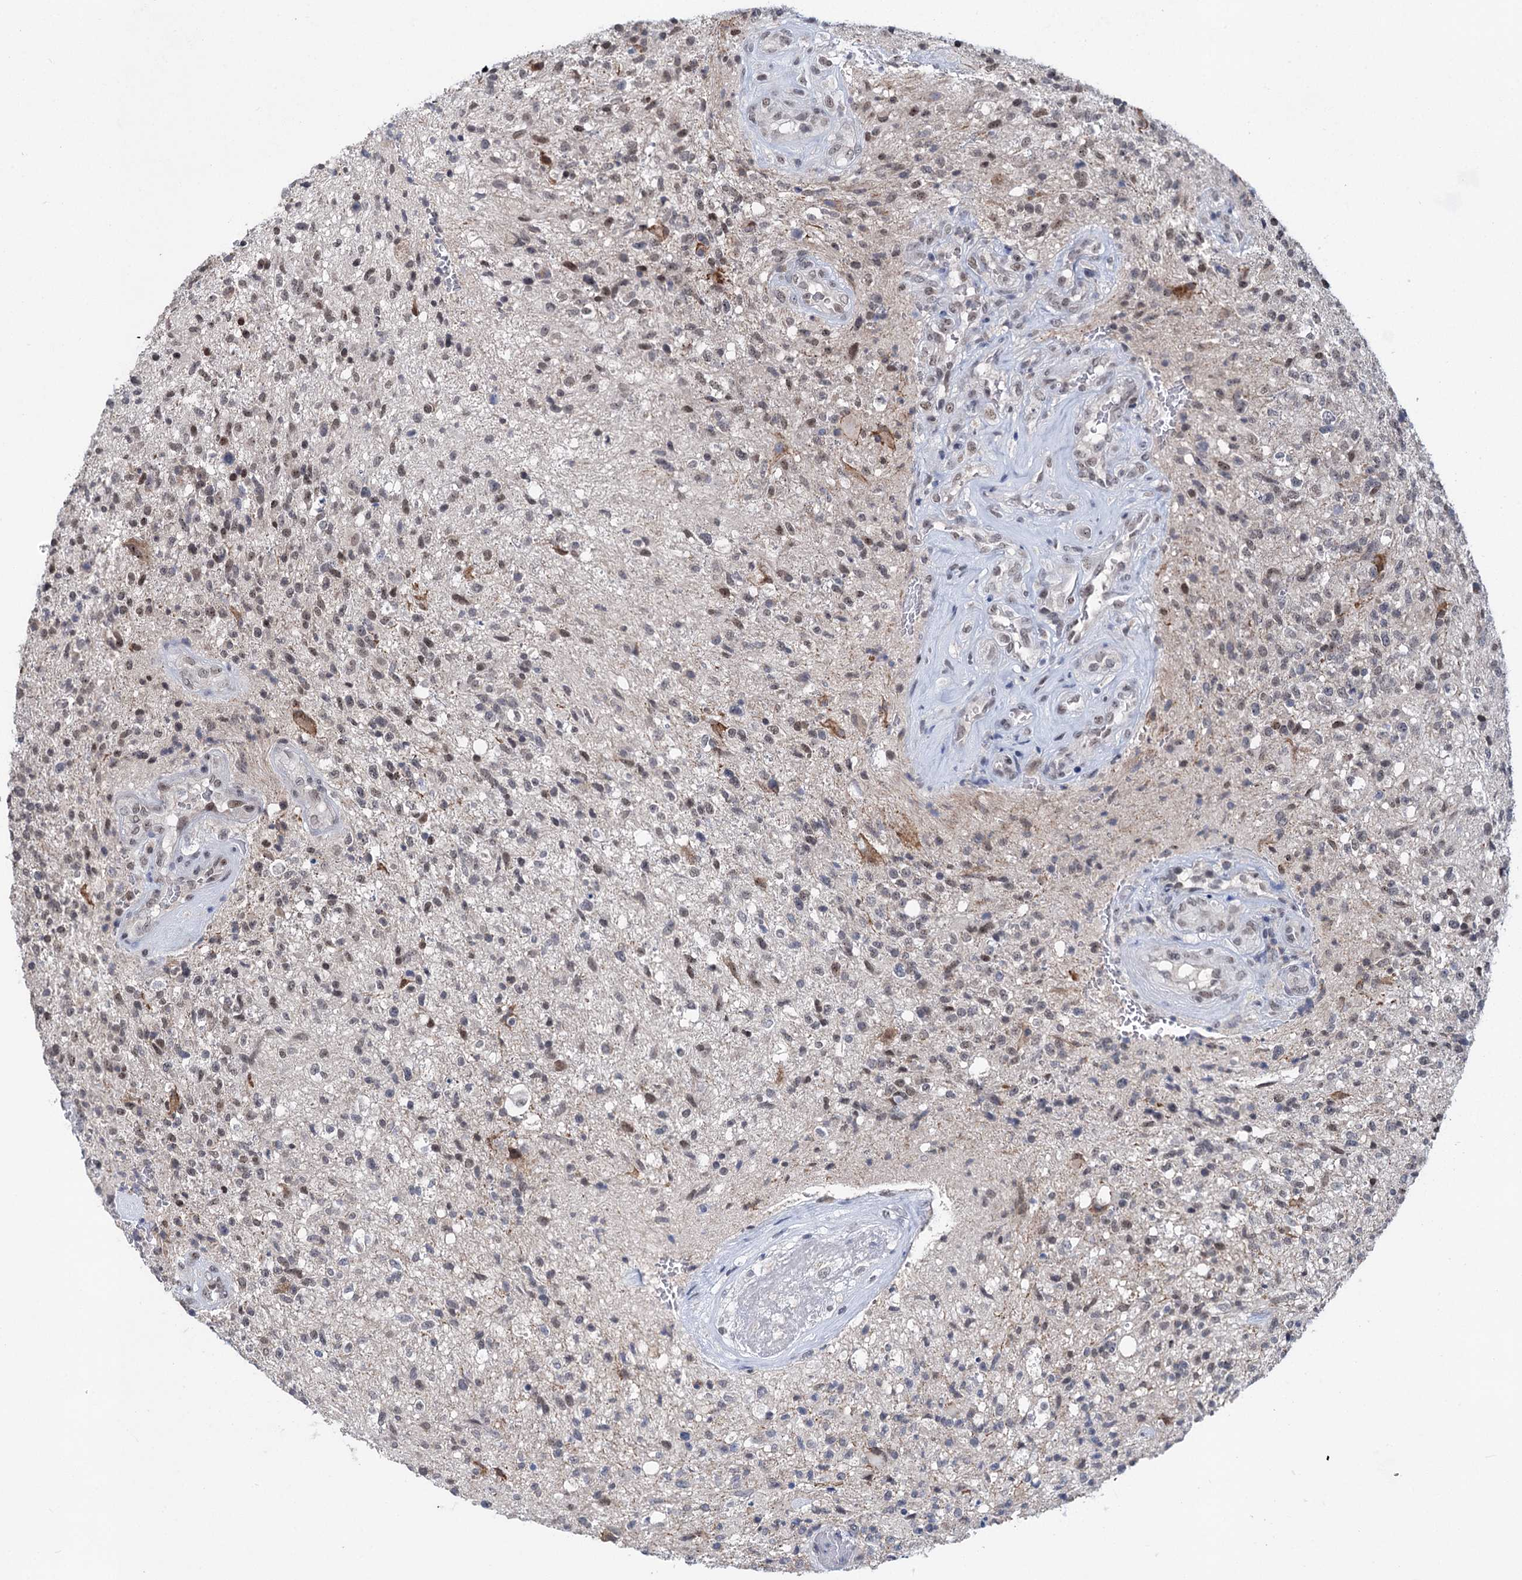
{"staining": {"intensity": "moderate", "quantity": "<25%", "location": "nuclear"}, "tissue": "glioma", "cell_type": "Tumor cells", "image_type": "cancer", "snomed": [{"axis": "morphology", "description": "Glioma, malignant, High grade"}, {"axis": "topography", "description": "Brain"}], "caption": "There is low levels of moderate nuclear positivity in tumor cells of glioma, as demonstrated by immunohistochemical staining (brown color).", "gene": "TTC17", "patient": {"sex": "male", "age": 56}}